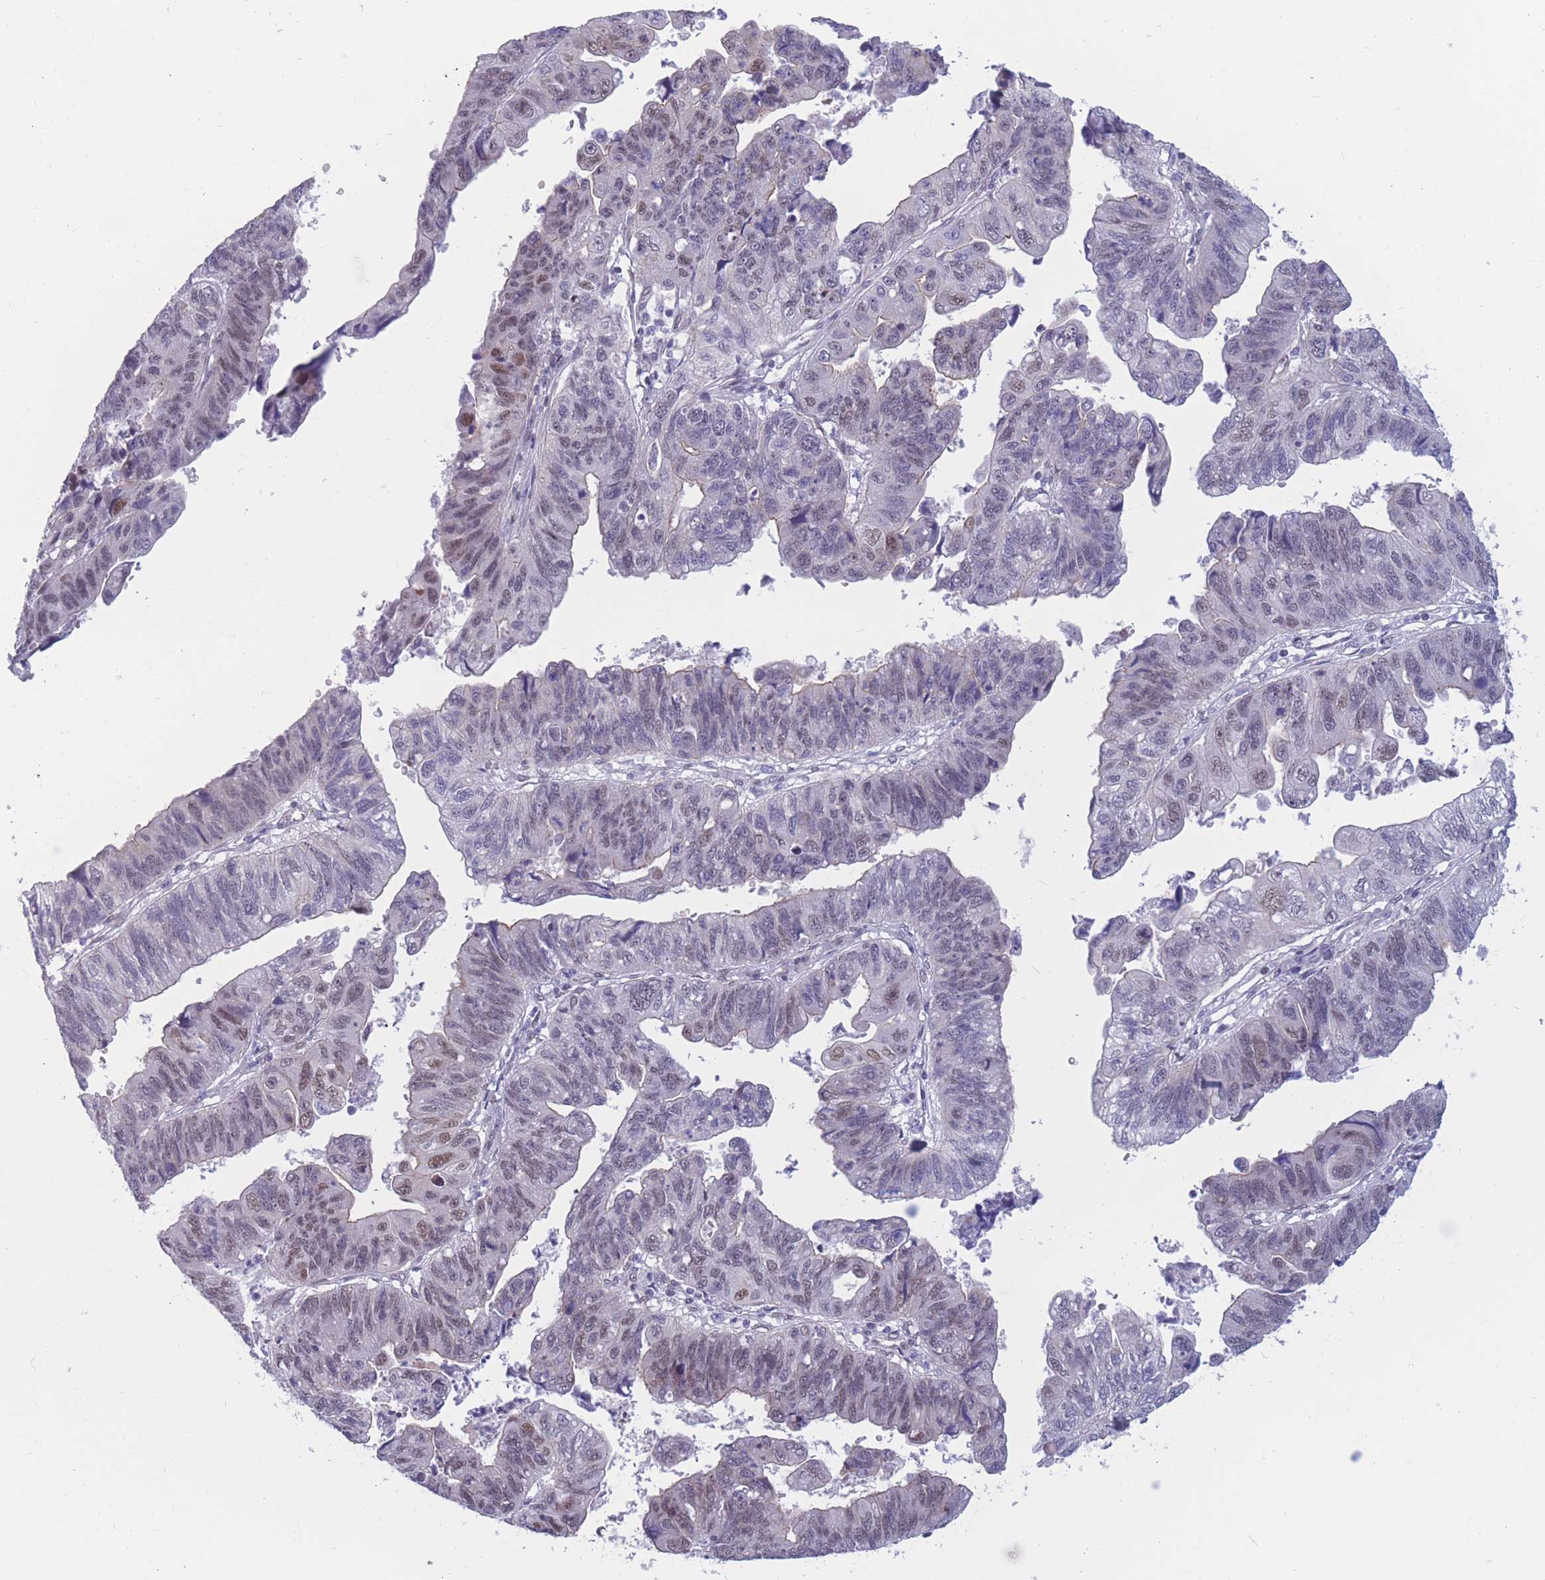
{"staining": {"intensity": "weak", "quantity": "<25%", "location": "nuclear"}, "tissue": "stomach cancer", "cell_type": "Tumor cells", "image_type": "cancer", "snomed": [{"axis": "morphology", "description": "Adenocarcinoma, NOS"}, {"axis": "topography", "description": "Stomach"}], "caption": "Immunohistochemistry histopathology image of neoplastic tissue: stomach adenocarcinoma stained with DAB (3,3'-diaminobenzidine) demonstrates no significant protein expression in tumor cells.", "gene": "BCL9L", "patient": {"sex": "male", "age": 59}}